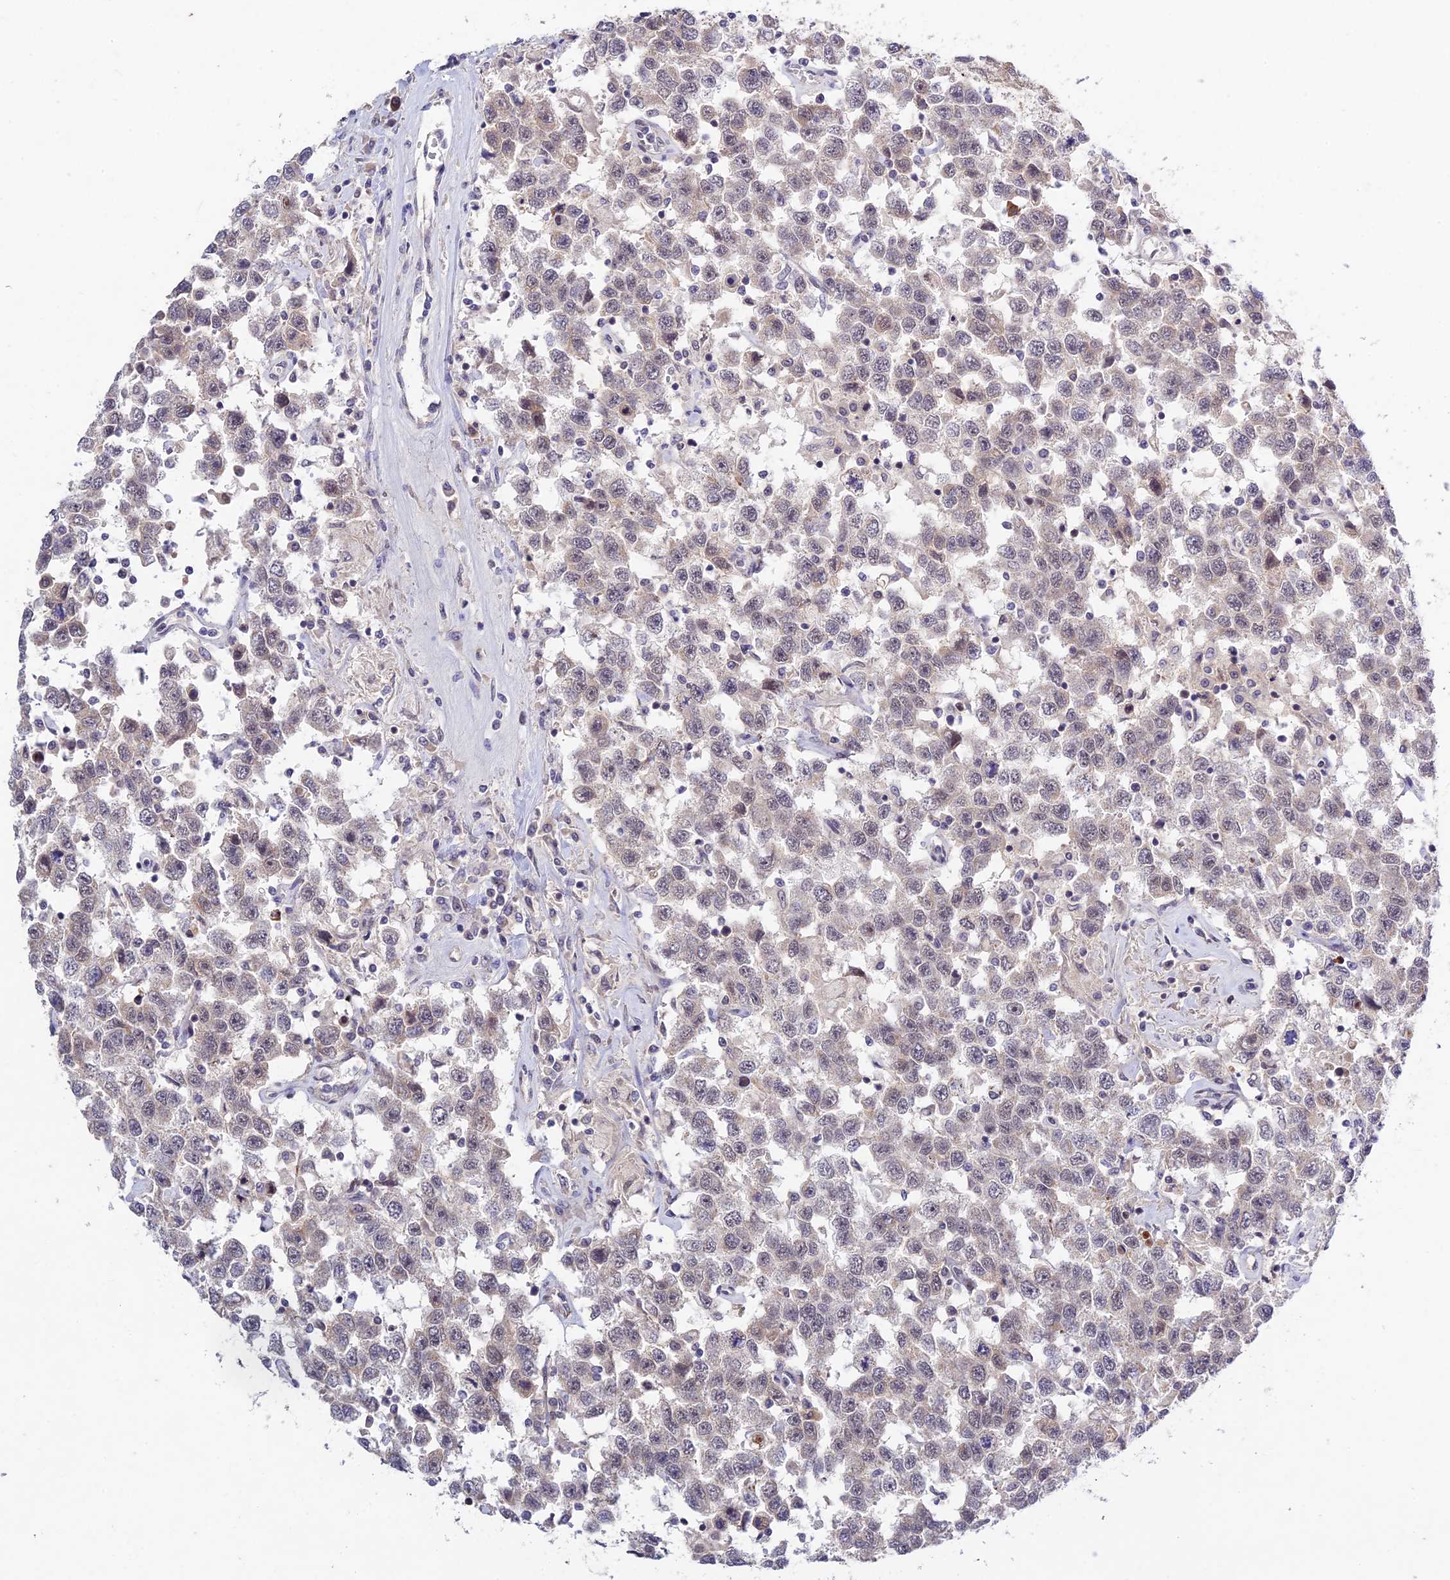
{"staining": {"intensity": "negative", "quantity": "none", "location": "none"}, "tissue": "testis cancer", "cell_type": "Tumor cells", "image_type": "cancer", "snomed": [{"axis": "morphology", "description": "Seminoma, NOS"}, {"axis": "topography", "description": "Testis"}], "caption": "Immunohistochemical staining of human testis cancer displays no significant staining in tumor cells.", "gene": "RAVER1", "patient": {"sex": "male", "age": 41}}